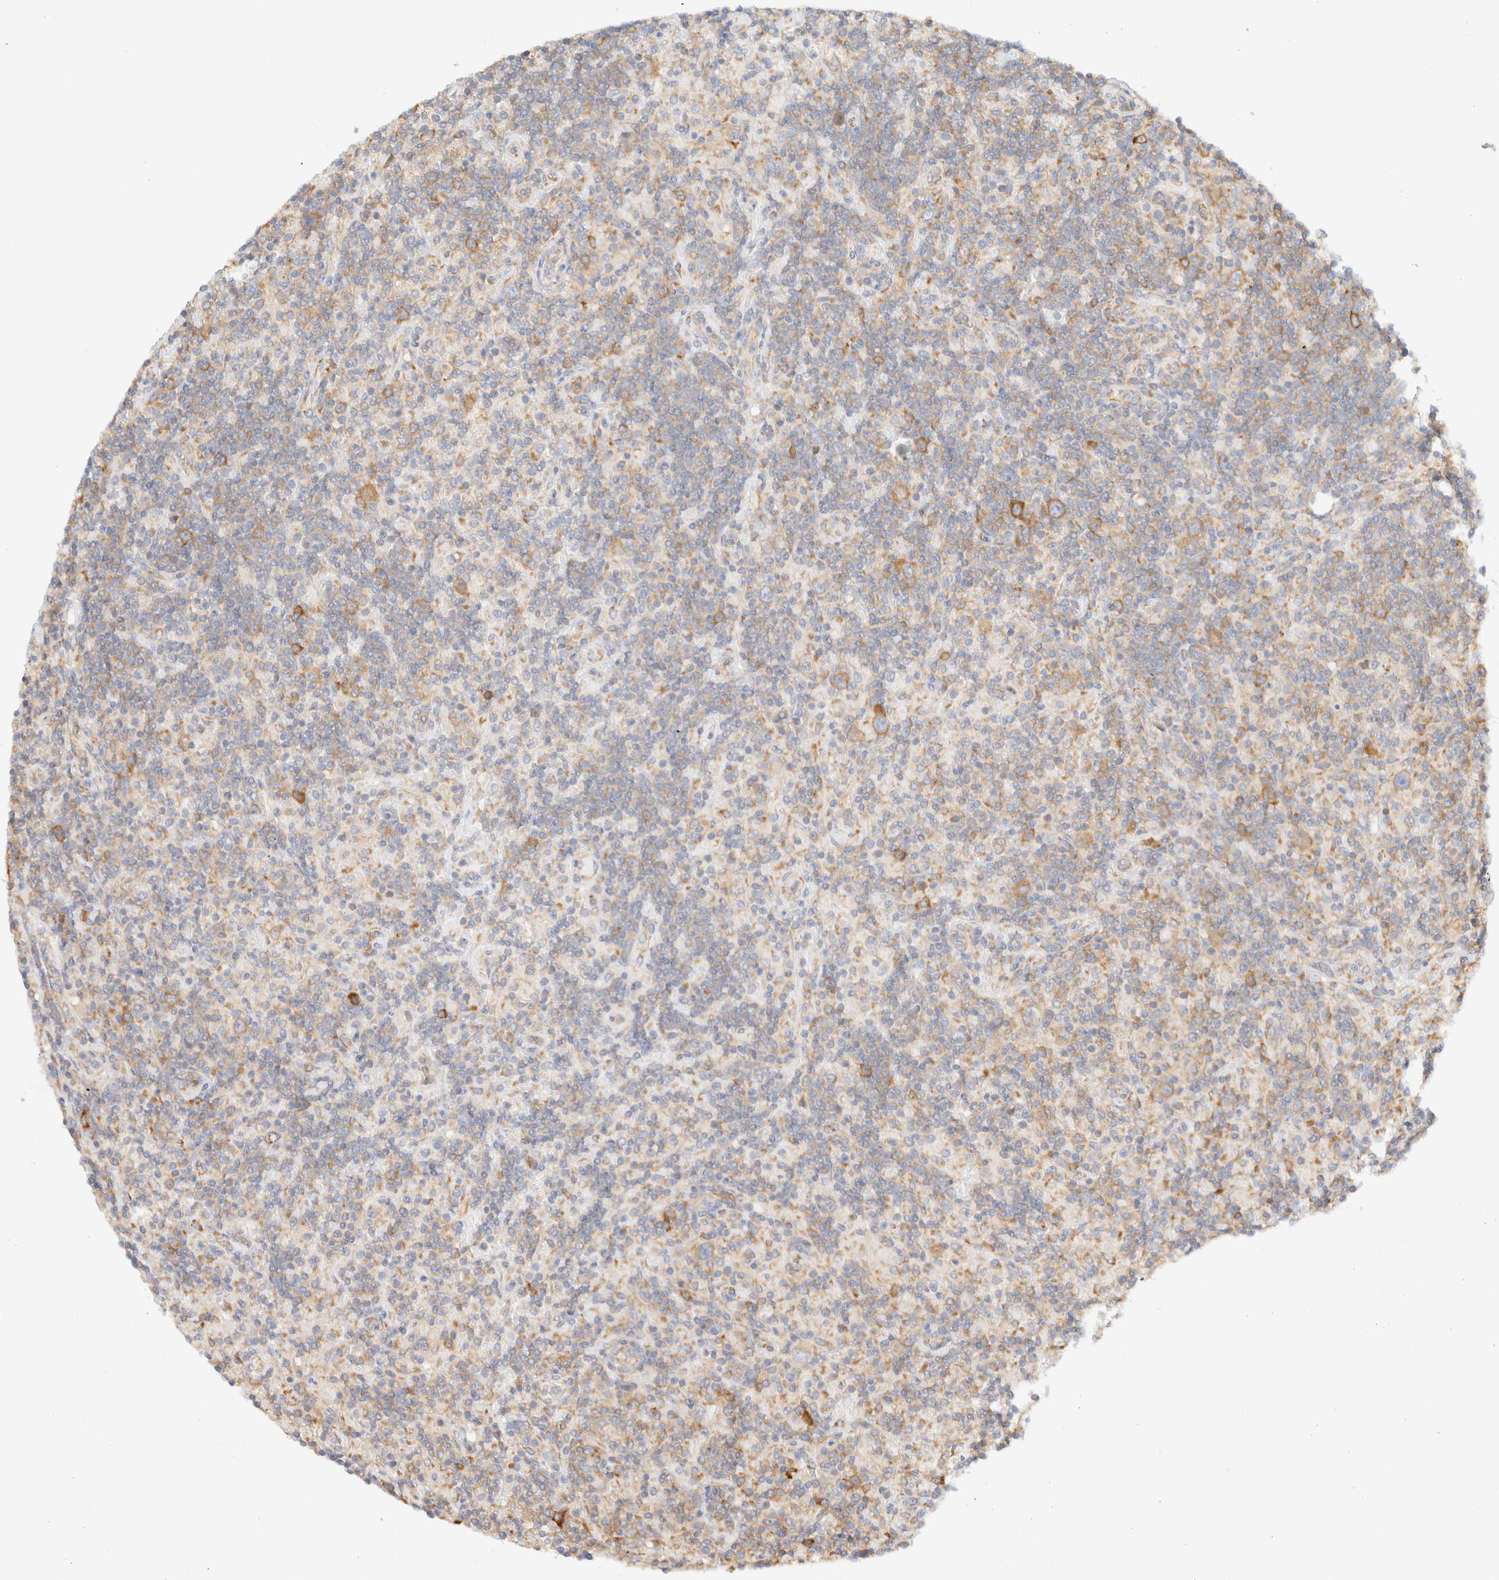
{"staining": {"intensity": "moderate", "quantity": ">75%", "location": "cytoplasmic/membranous"}, "tissue": "lymphoma", "cell_type": "Tumor cells", "image_type": "cancer", "snomed": [{"axis": "morphology", "description": "Hodgkin's disease, NOS"}, {"axis": "topography", "description": "Lymph node"}], "caption": "Brown immunohistochemical staining in human lymphoma displays moderate cytoplasmic/membranous expression in about >75% of tumor cells. (DAB = brown stain, brightfield microscopy at high magnification).", "gene": "ZC2HC1A", "patient": {"sex": "male", "age": 70}}